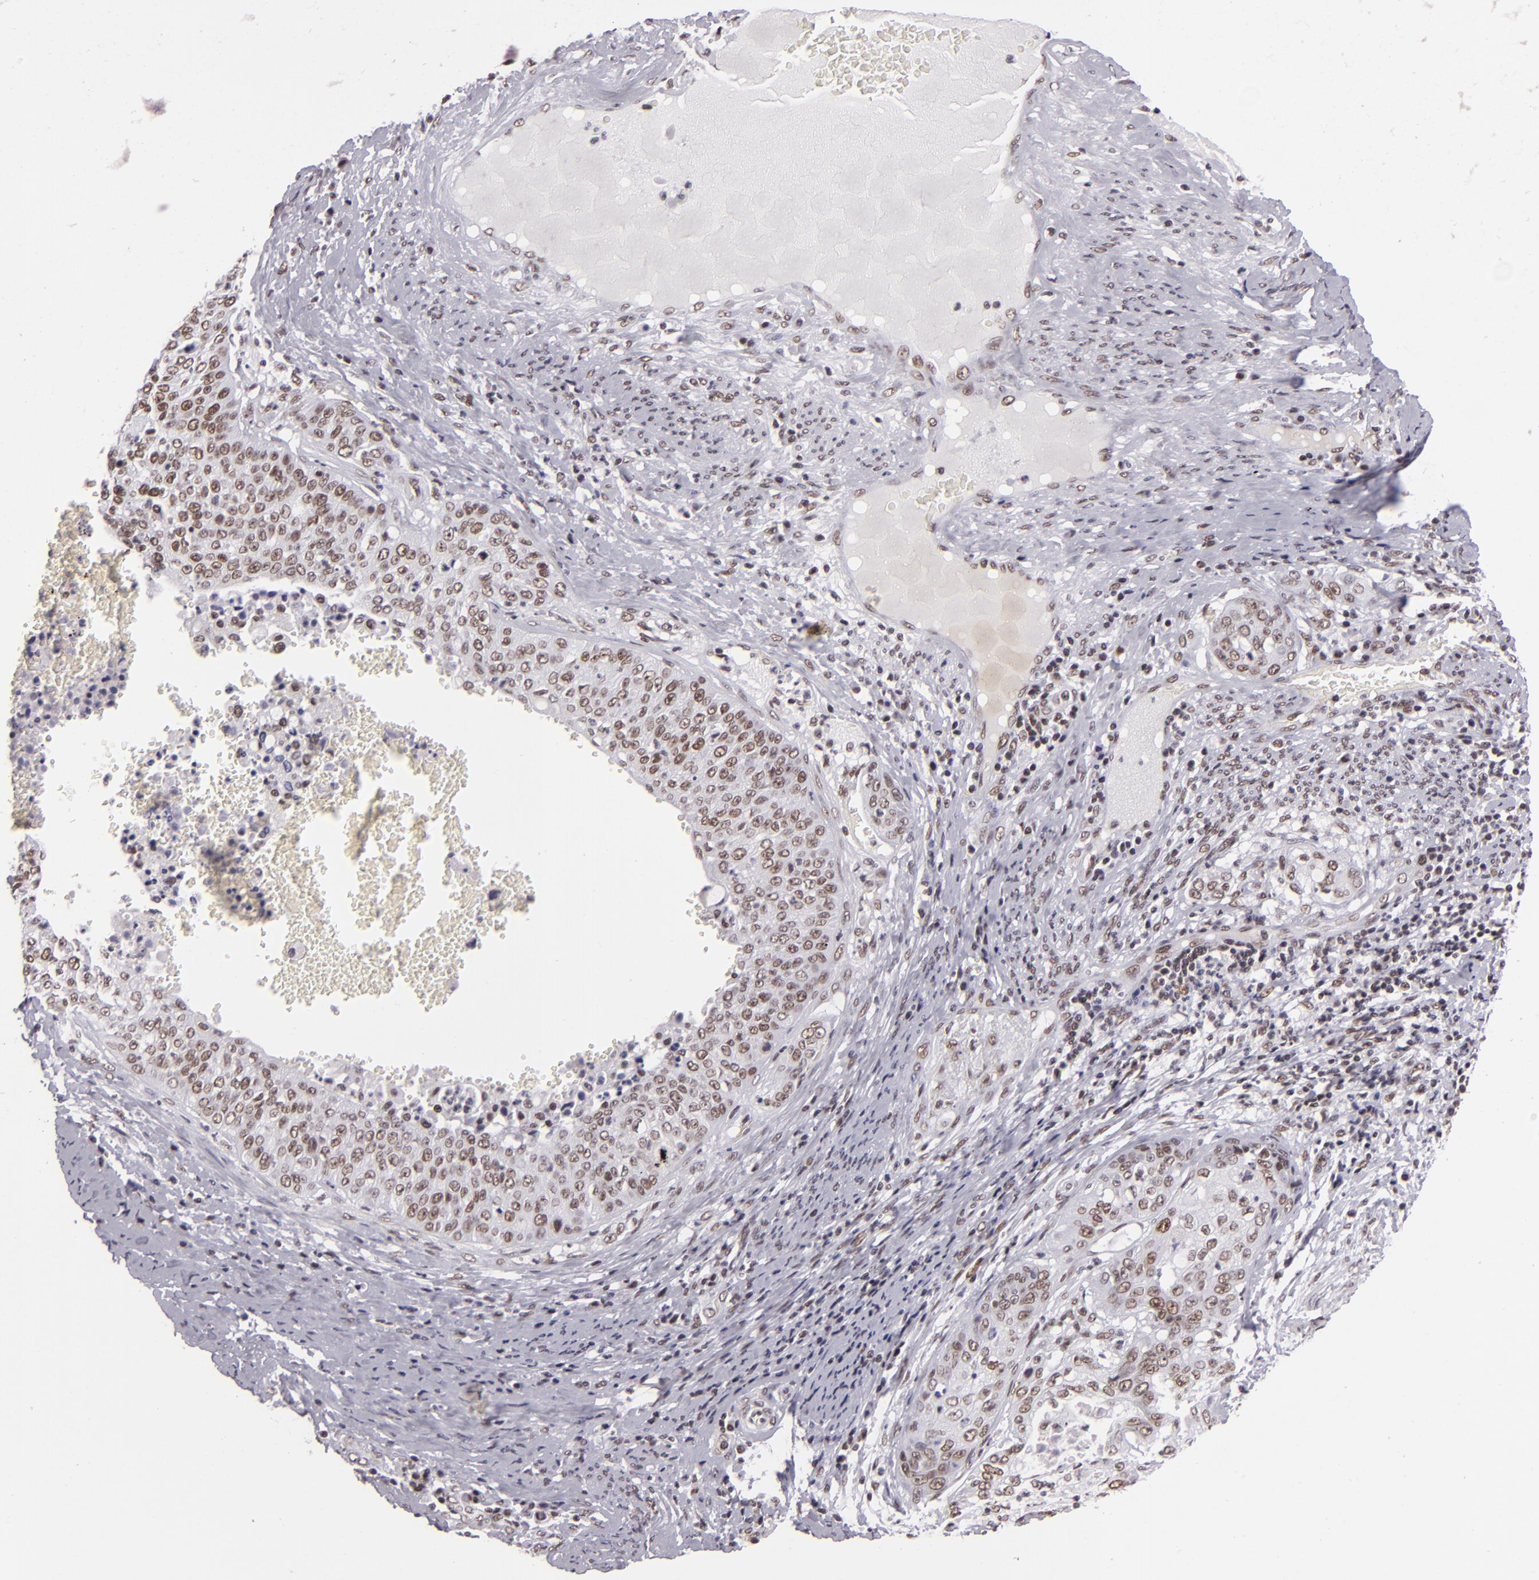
{"staining": {"intensity": "weak", "quantity": ">75%", "location": "nuclear"}, "tissue": "cervical cancer", "cell_type": "Tumor cells", "image_type": "cancer", "snomed": [{"axis": "morphology", "description": "Squamous cell carcinoma, NOS"}, {"axis": "topography", "description": "Cervix"}], "caption": "A brown stain shows weak nuclear expression of a protein in human cervical squamous cell carcinoma tumor cells.", "gene": "BRD8", "patient": {"sex": "female", "age": 41}}